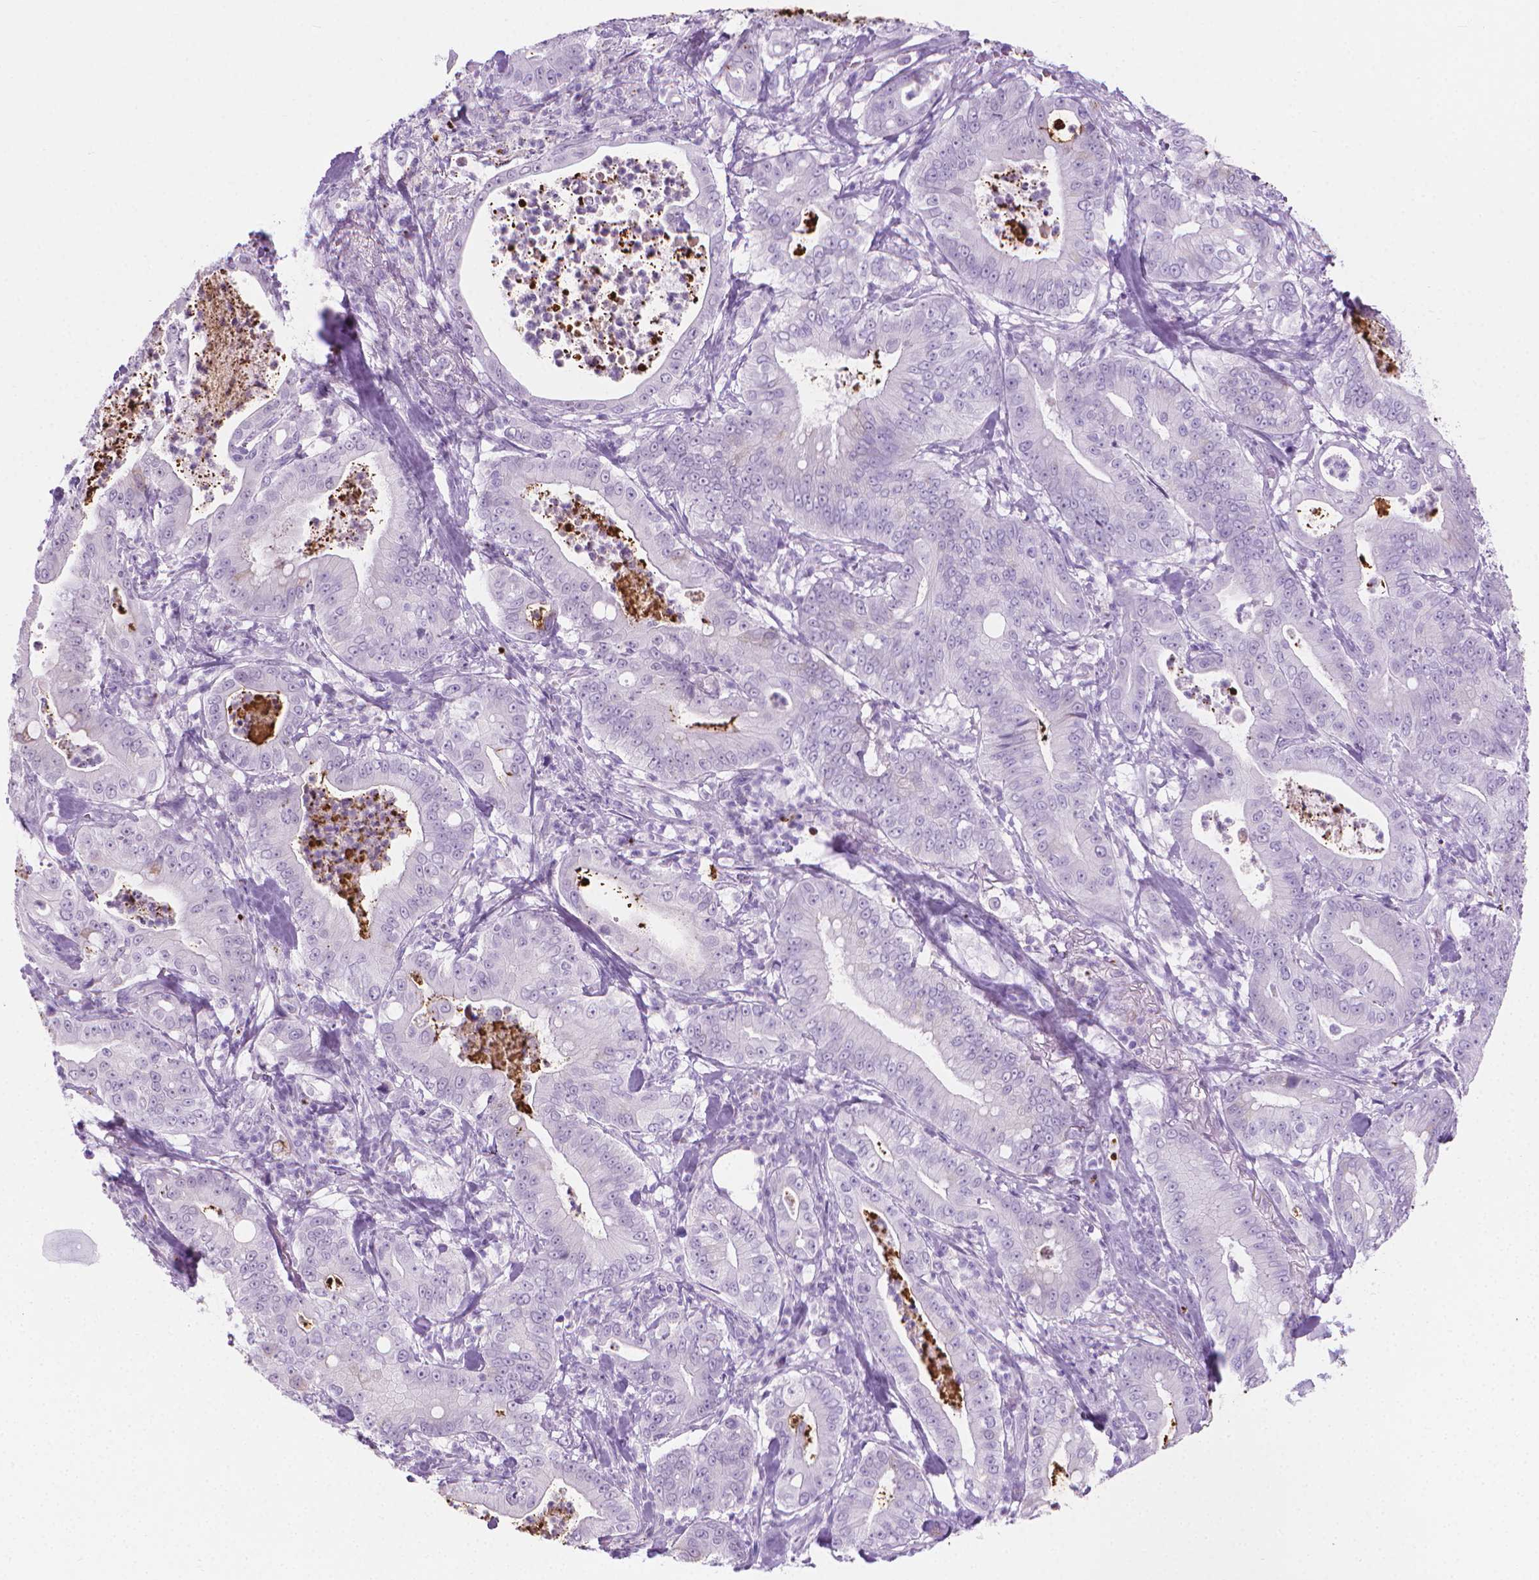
{"staining": {"intensity": "negative", "quantity": "none", "location": "none"}, "tissue": "pancreatic cancer", "cell_type": "Tumor cells", "image_type": "cancer", "snomed": [{"axis": "morphology", "description": "Adenocarcinoma, NOS"}, {"axis": "topography", "description": "Pancreas"}], "caption": "IHC micrograph of neoplastic tissue: human adenocarcinoma (pancreatic) stained with DAB (3,3'-diaminobenzidine) shows no significant protein positivity in tumor cells. (Brightfield microscopy of DAB (3,3'-diaminobenzidine) immunohistochemistry at high magnification).", "gene": "CFAP52", "patient": {"sex": "male", "age": 71}}